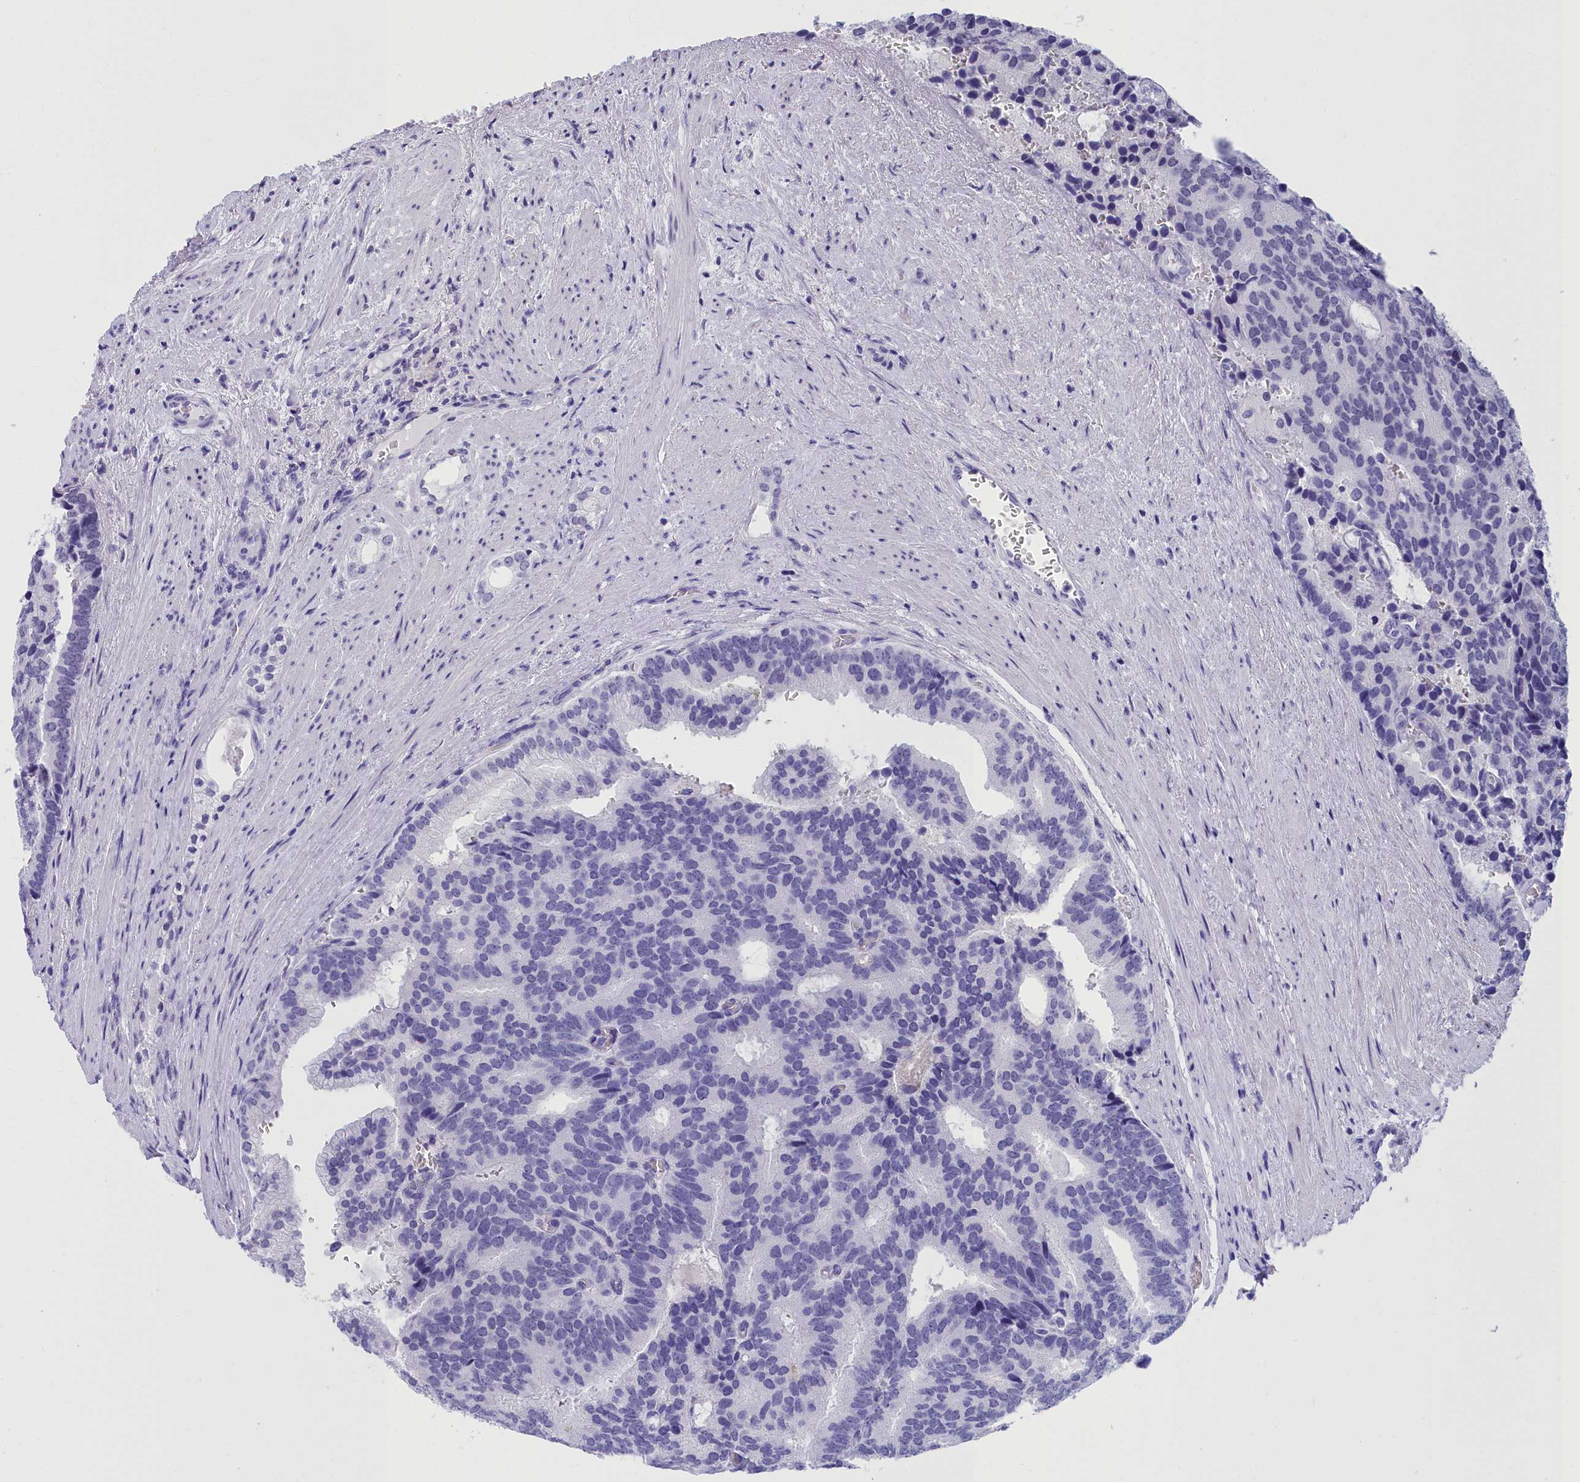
{"staining": {"intensity": "negative", "quantity": "none", "location": "none"}, "tissue": "prostate cancer", "cell_type": "Tumor cells", "image_type": "cancer", "snomed": [{"axis": "morphology", "description": "Adenocarcinoma, Low grade"}, {"axis": "topography", "description": "Prostate"}], "caption": "High power microscopy photomicrograph of an immunohistochemistry photomicrograph of prostate cancer (low-grade adenocarcinoma), revealing no significant staining in tumor cells.", "gene": "CCDC97", "patient": {"sex": "male", "age": 71}}